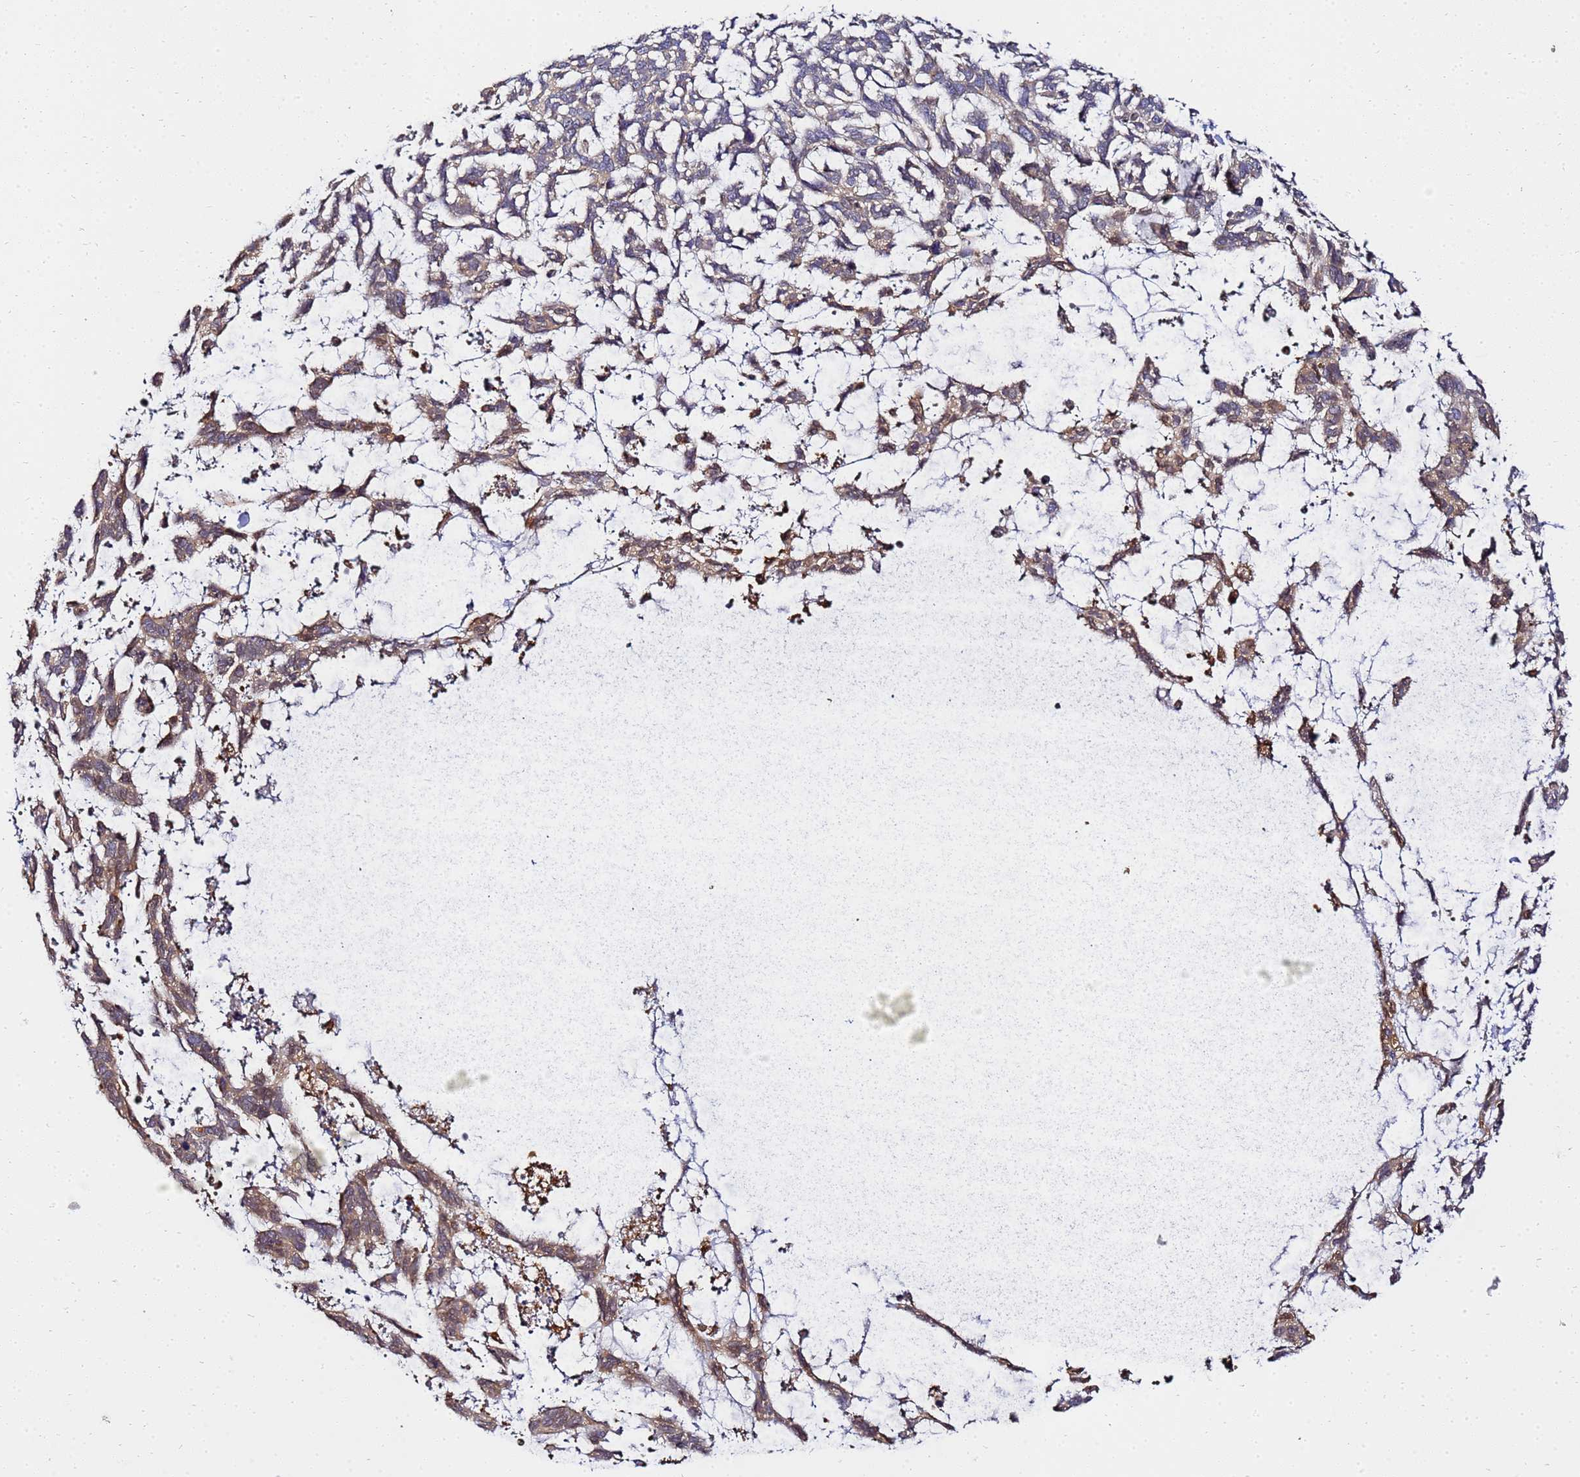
{"staining": {"intensity": "weak", "quantity": "25%-75%", "location": "cytoplasmic/membranous"}, "tissue": "skin cancer", "cell_type": "Tumor cells", "image_type": "cancer", "snomed": [{"axis": "morphology", "description": "Basal cell carcinoma"}, {"axis": "topography", "description": "Skin"}], "caption": "Human skin basal cell carcinoma stained with a brown dye displays weak cytoplasmic/membranous positive staining in approximately 25%-75% of tumor cells.", "gene": "ADPGK", "patient": {"sex": "male", "age": 88}}